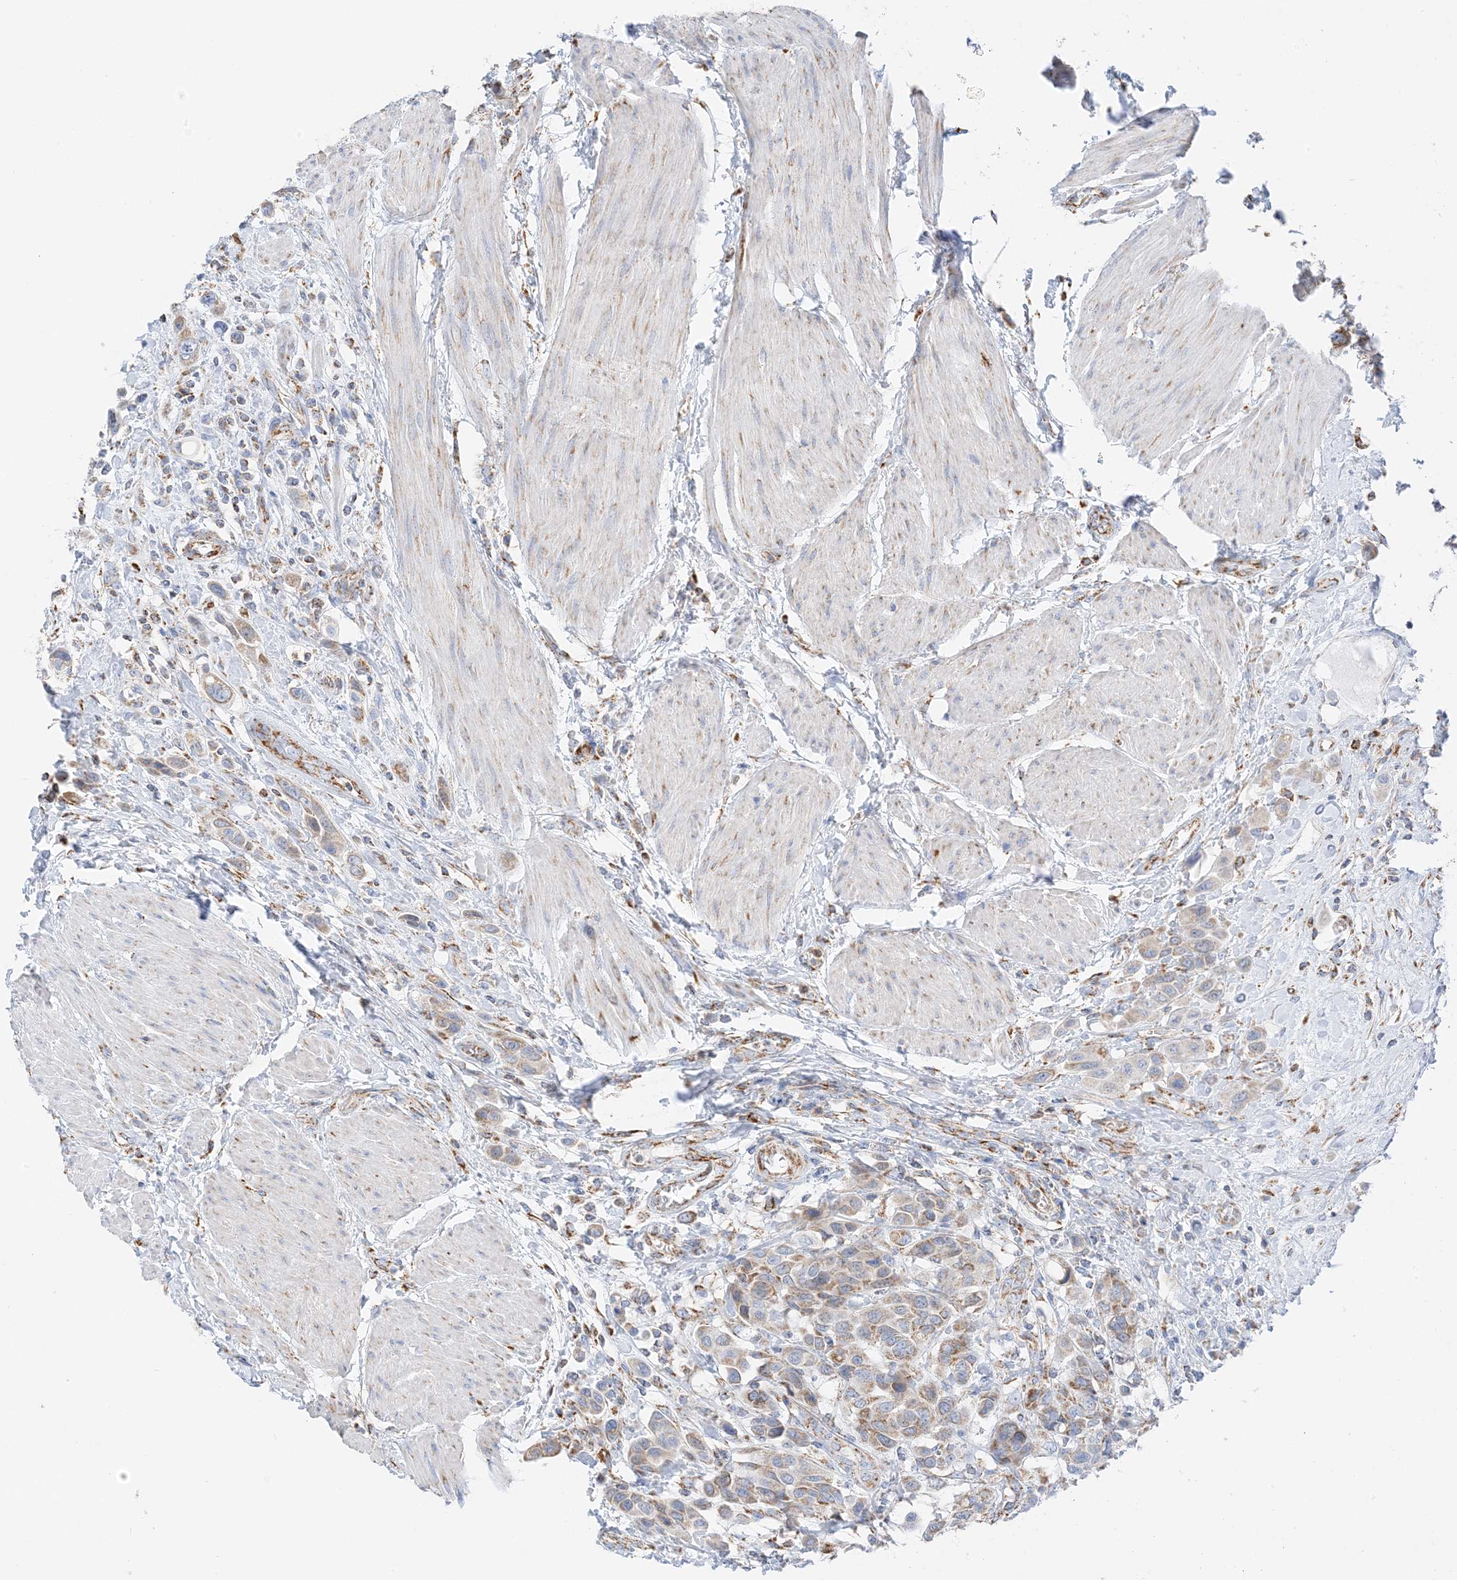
{"staining": {"intensity": "weak", "quantity": ">75%", "location": "cytoplasmic/membranous"}, "tissue": "urothelial cancer", "cell_type": "Tumor cells", "image_type": "cancer", "snomed": [{"axis": "morphology", "description": "Urothelial carcinoma, High grade"}, {"axis": "topography", "description": "Urinary bladder"}], "caption": "Immunohistochemical staining of human urothelial carcinoma (high-grade) demonstrates low levels of weak cytoplasmic/membranous protein staining in approximately >75% of tumor cells.", "gene": "CAPN13", "patient": {"sex": "male", "age": 50}}